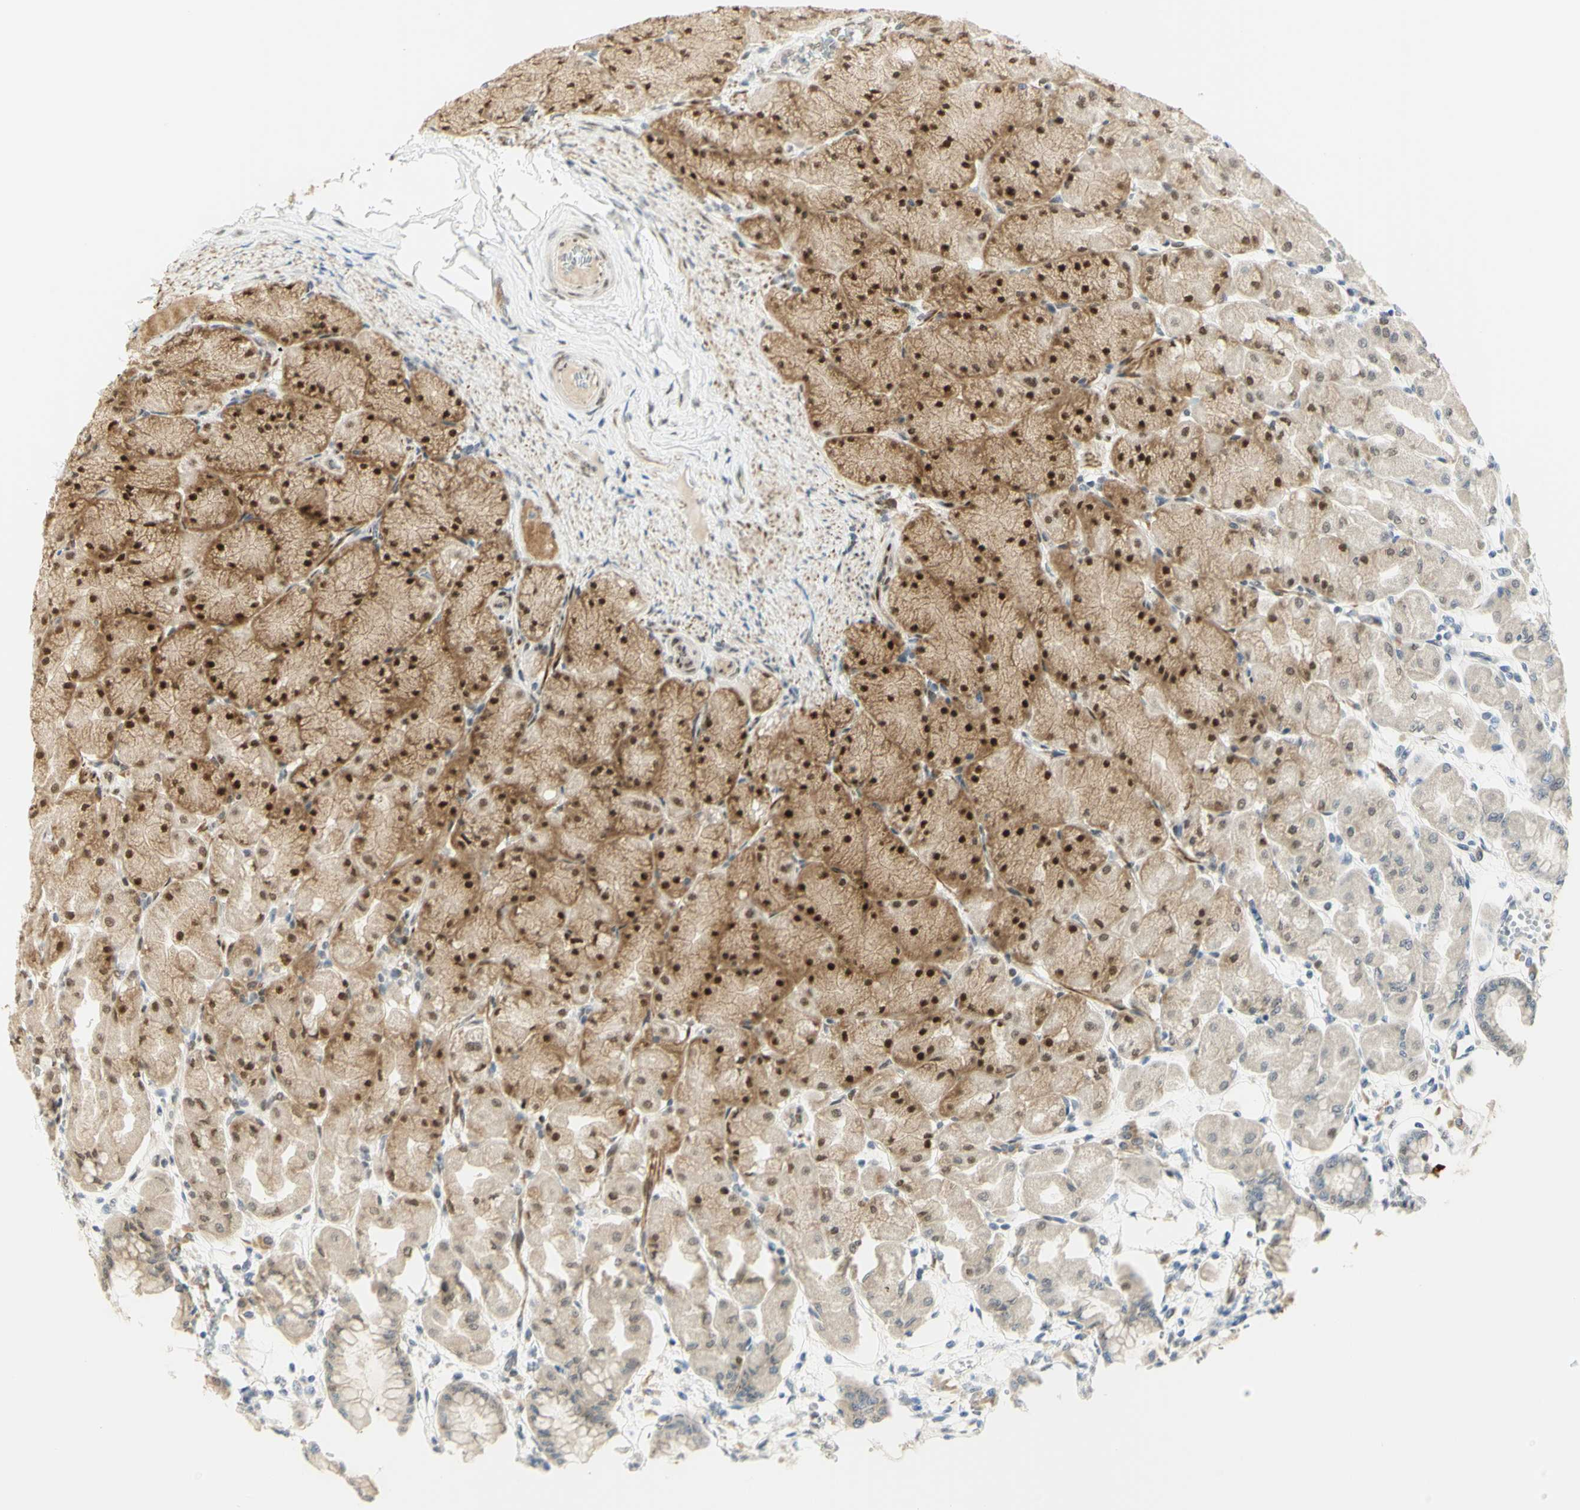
{"staining": {"intensity": "moderate", "quantity": "25%-75%", "location": "cytoplasmic/membranous,nuclear"}, "tissue": "stomach", "cell_type": "Glandular cells", "image_type": "normal", "snomed": [{"axis": "morphology", "description": "Normal tissue, NOS"}, {"axis": "topography", "description": "Stomach, upper"}], "caption": "Immunohistochemistry image of unremarkable human stomach stained for a protein (brown), which displays medium levels of moderate cytoplasmic/membranous,nuclear expression in about 25%-75% of glandular cells.", "gene": "DDX1", "patient": {"sex": "female", "age": 56}}